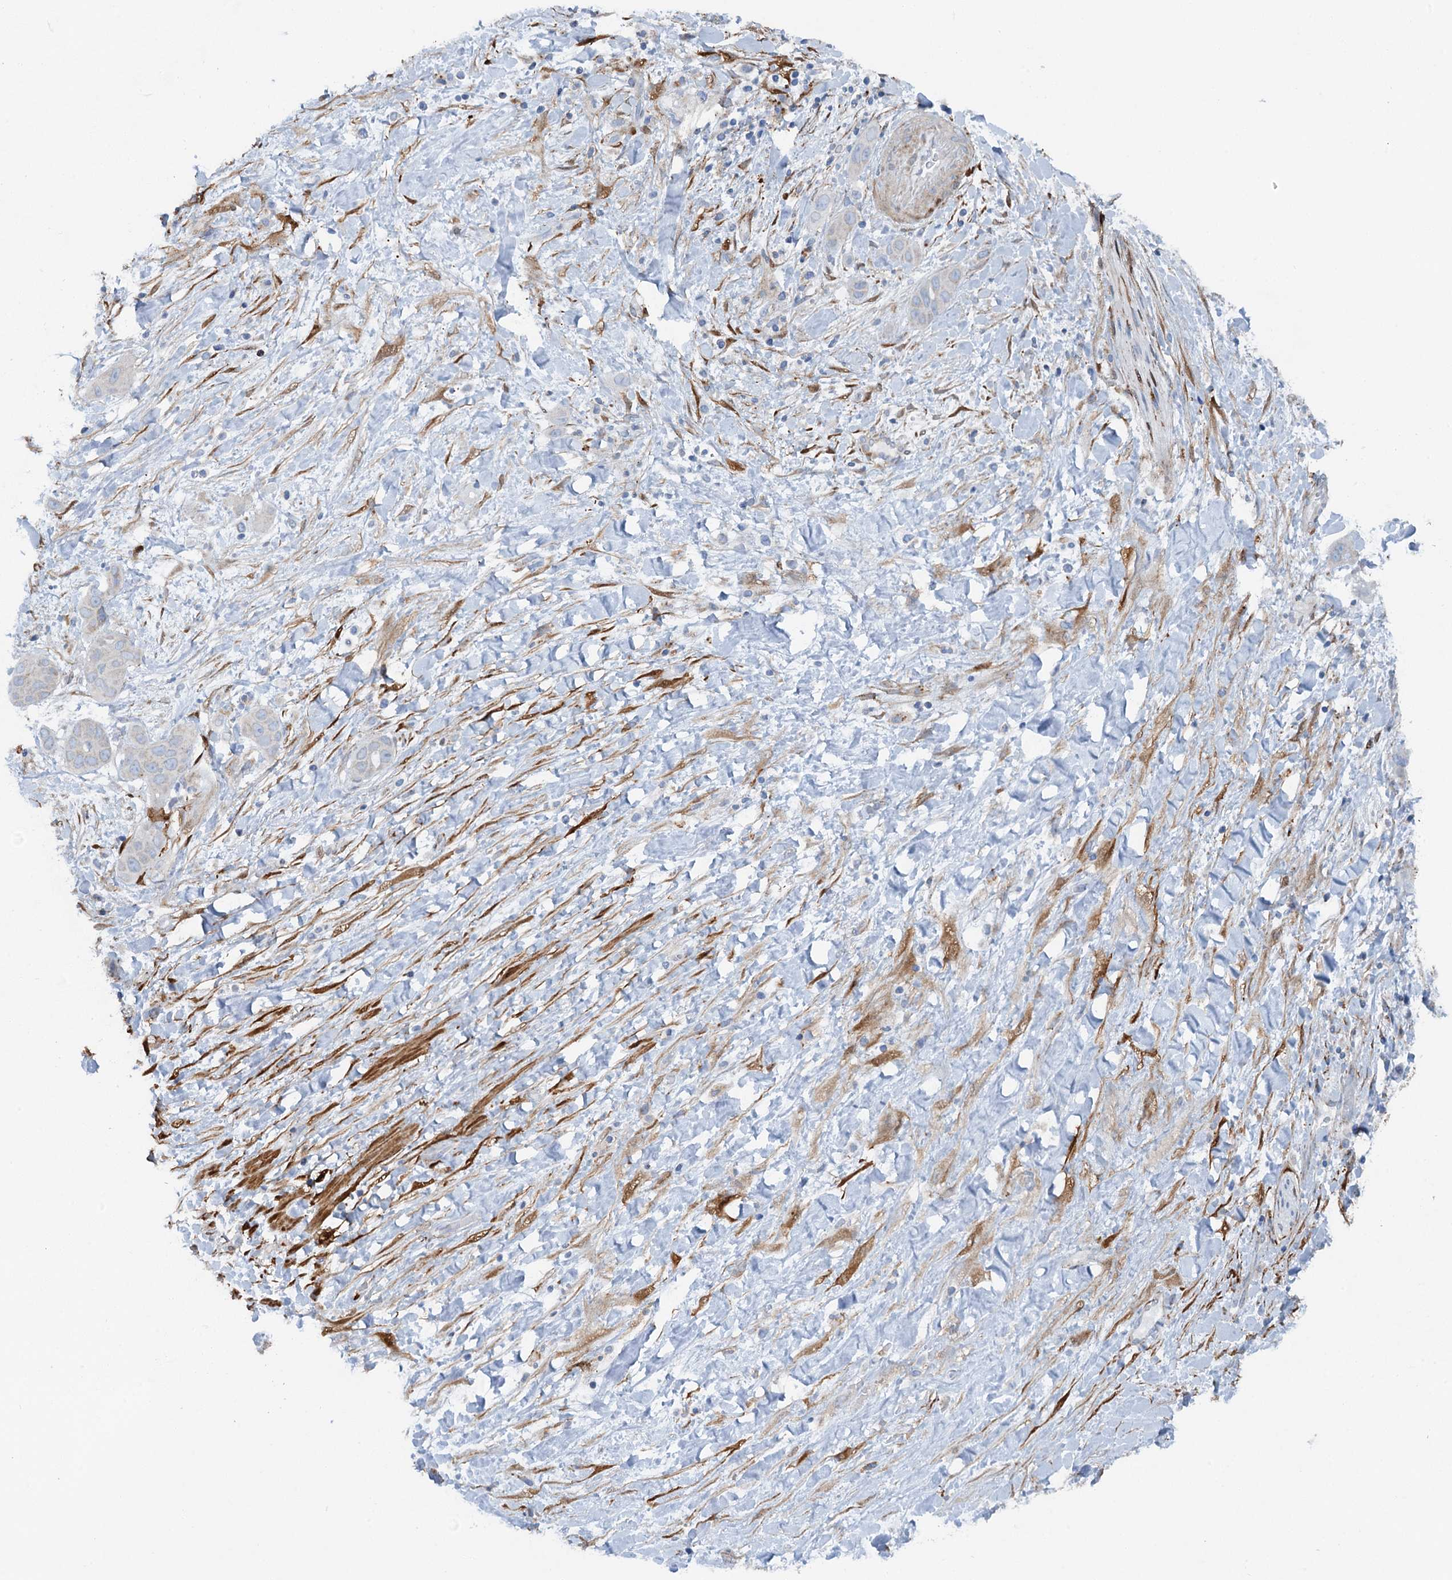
{"staining": {"intensity": "negative", "quantity": "none", "location": "none"}, "tissue": "liver cancer", "cell_type": "Tumor cells", "image_type": "cancer", "snomed": [{"axis": "morphology", "description": "Cholangiocarcinoma"}, {"axis": "topography", "description": "Liver"}], "caption": "Immunohistochemical staining of human cholangiocarcinoma (liver) exhibits no significant staining in tumor cells.", "gene": "POGLUT3", "patient": {"sex": "female", "age": 52}}